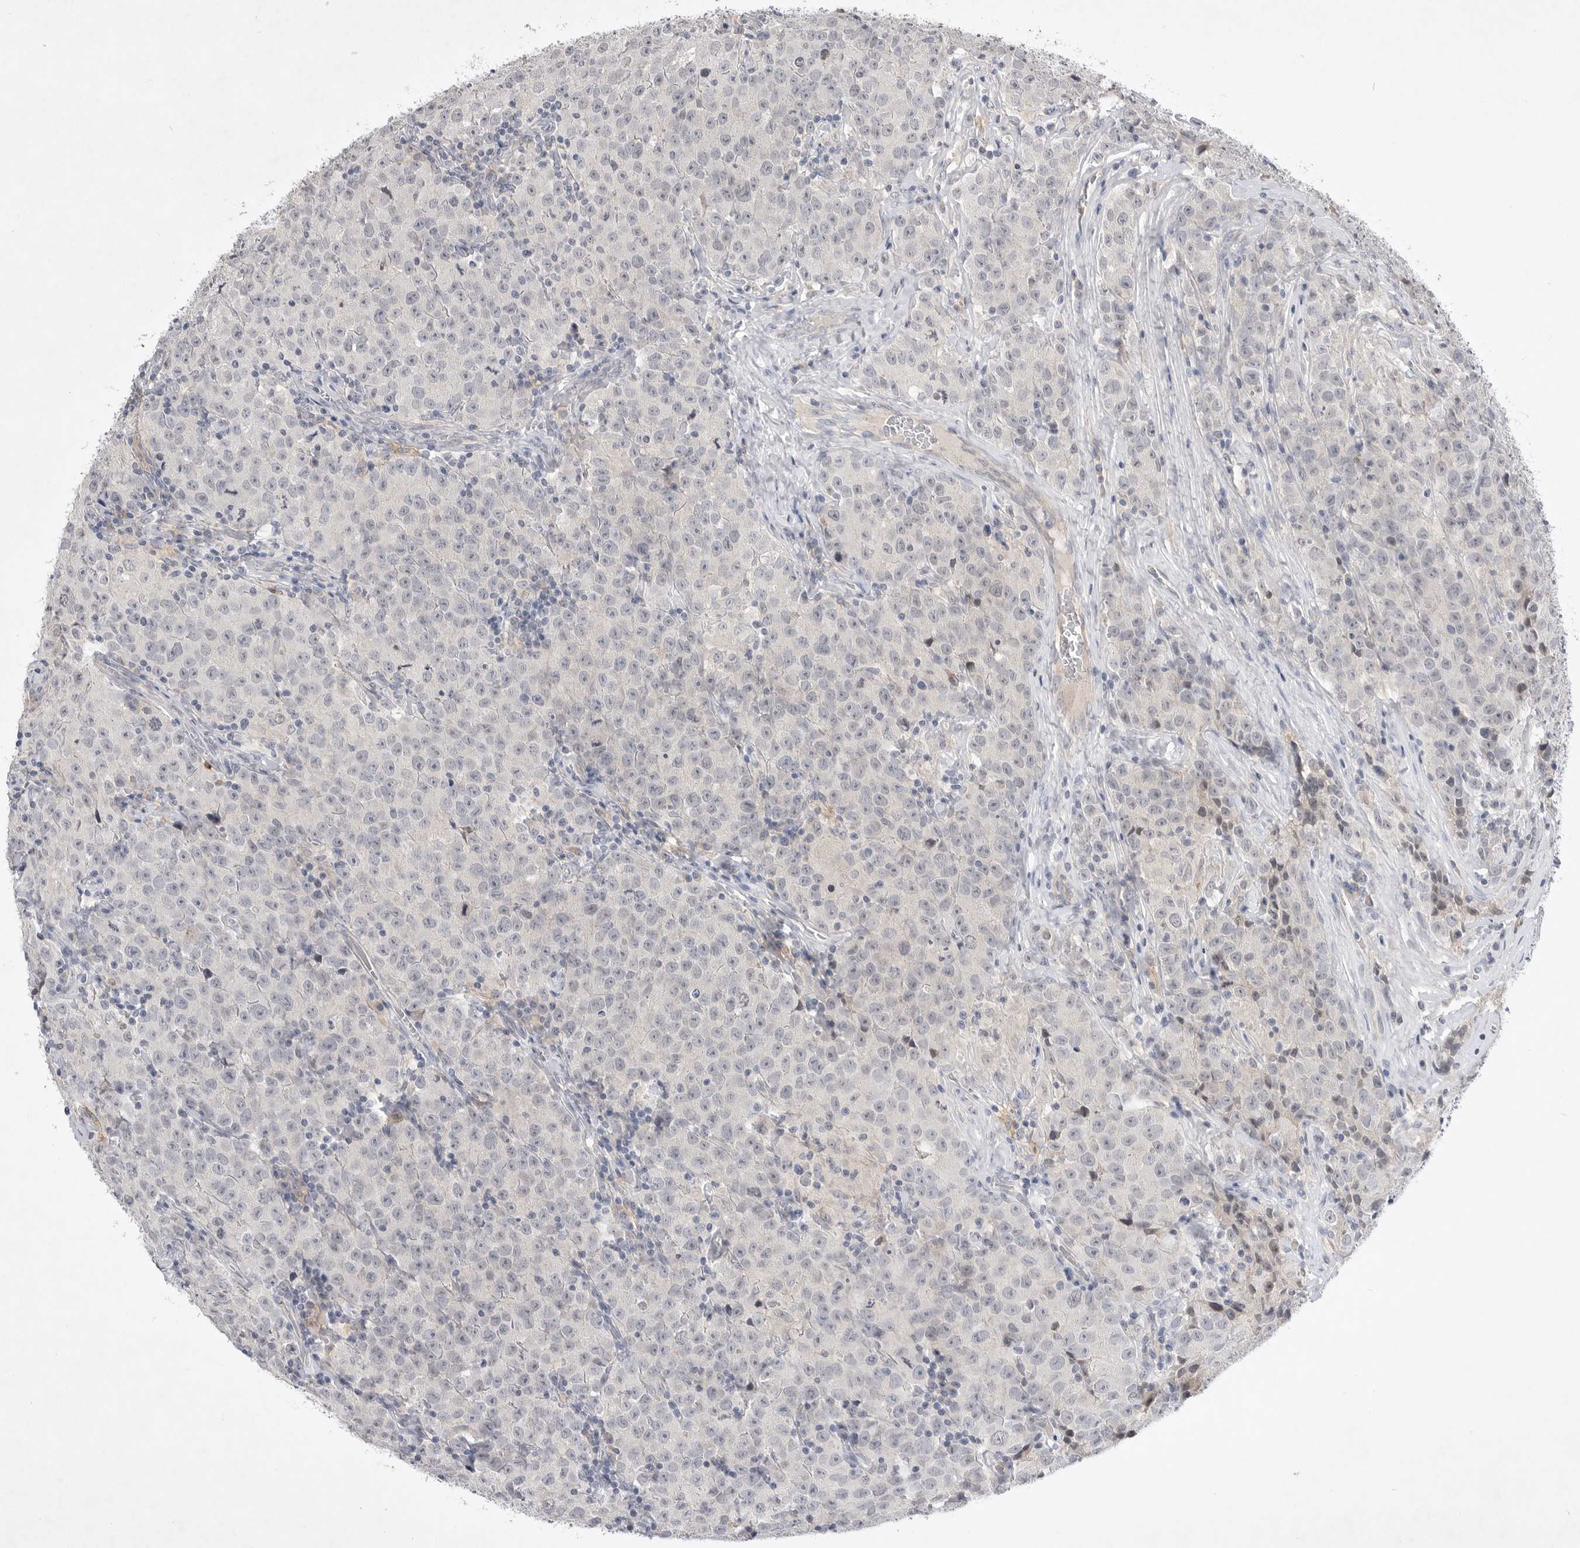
{"staining": {"intensity": "negative", "quantity": "none", "location": "none"}, "tissue": "testis cancer", "cell_type": "Tumor cells", "image_type": "cancer", "snomed": [{"axis": "morphology", "description": "Seminoma, NOS"}, {"axis": "morphology", "description": "Carcinoma, Embryonal, NOS"}, {"axis": "topography", "description": "Testis"}], "caption": "Immunohistochemistry (IHC) histopathology image of neoplastic tissue: seminoma (testis) stained with DAB (3,3'-diaminobenzidine) exhibits no significant protein positivity in tumor cells.", "gene": "ITGAD", "patient": {"sex": "male", "age": 43}}